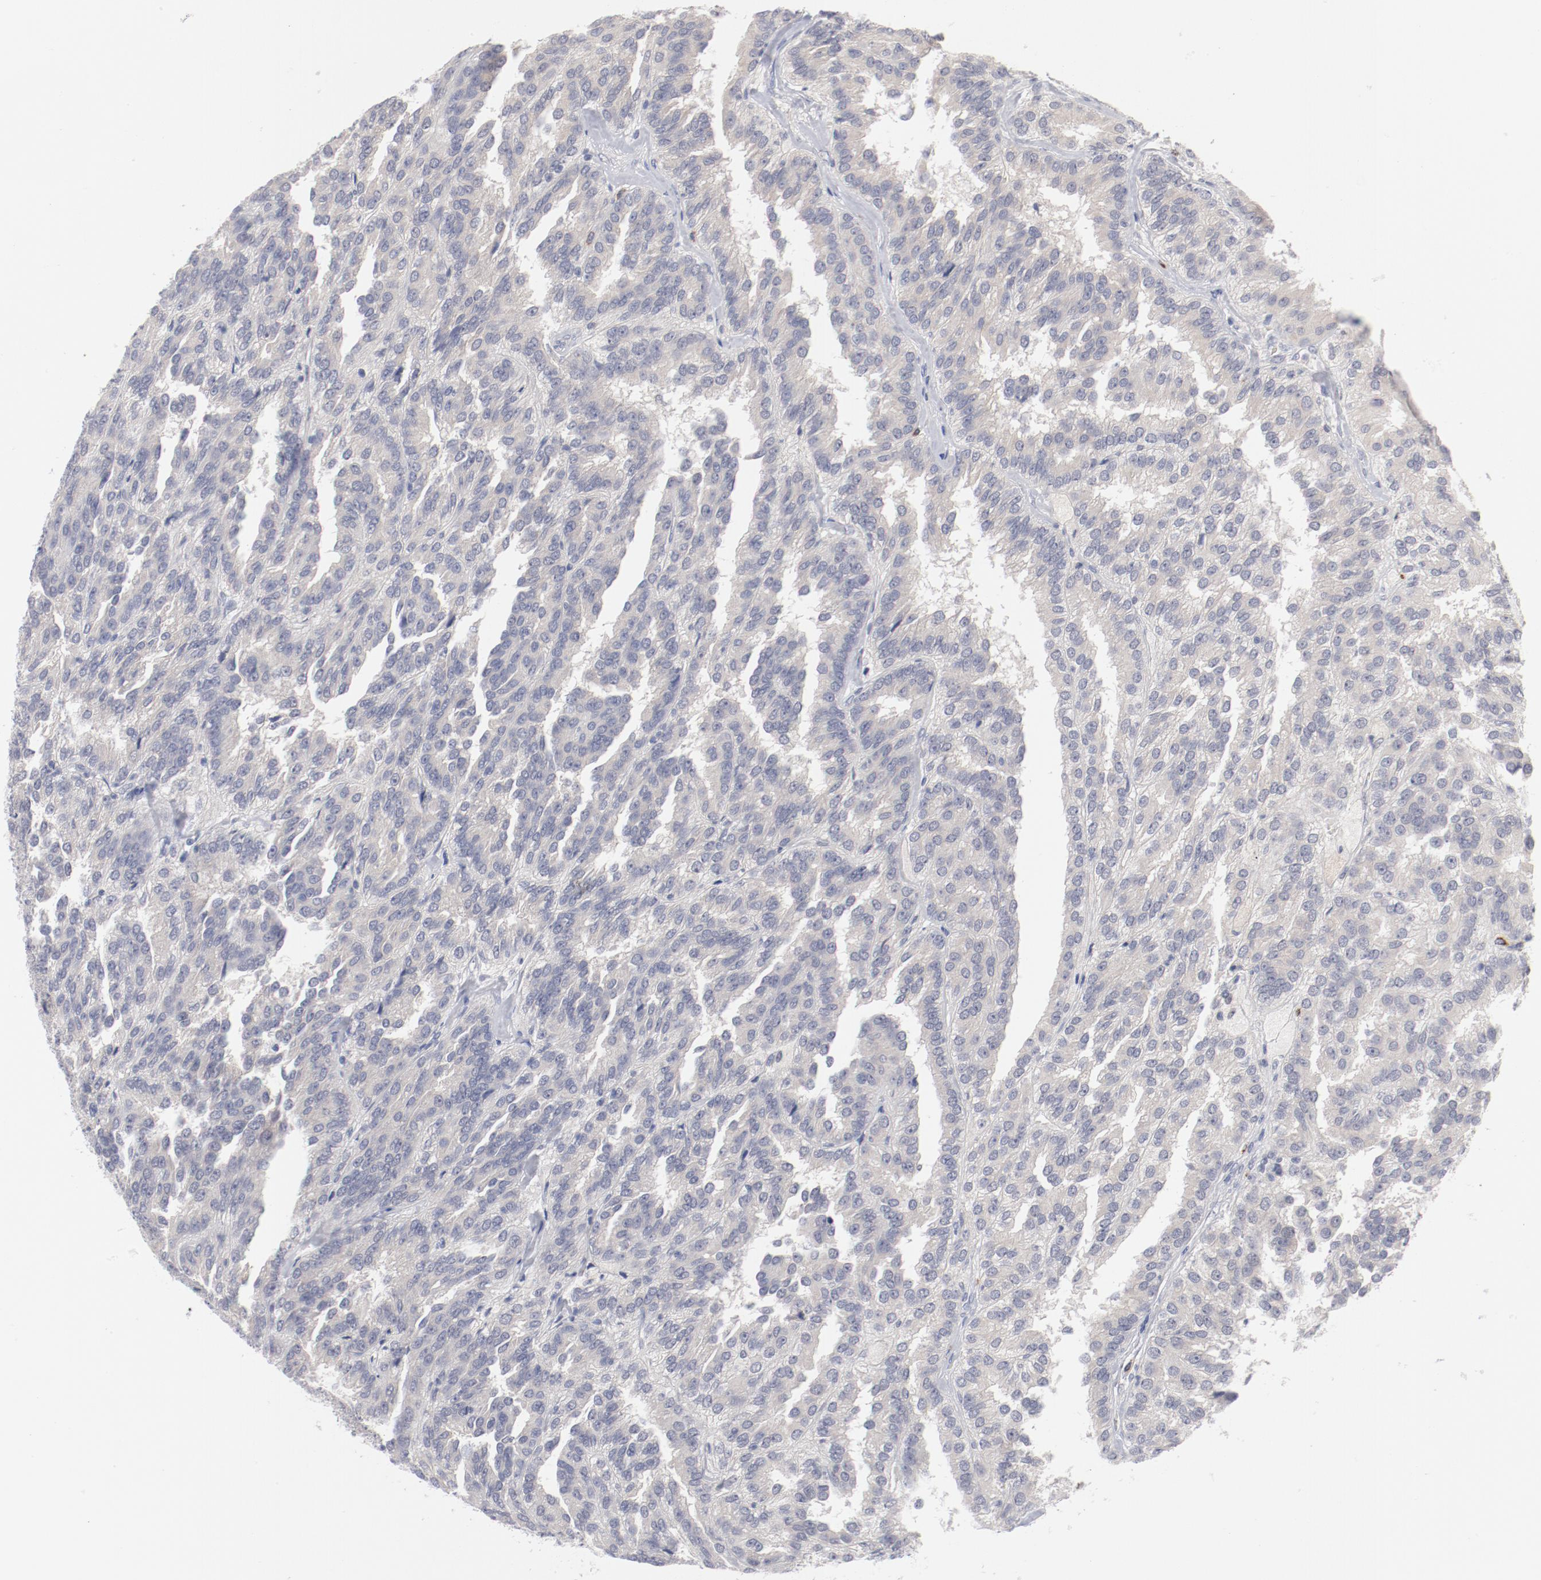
{"staining": {"intensity": "negative", "quantity": "none", "location": "none"}, "tissue": "renal cancer", "cell_type": "Tumor cells", "image_type": "cancer", "snomed": [{"axis": "morphology", "description": "Adenocarcinoma, NOS"}, {"axis": "topography", "description": "Kidney"}], "caption": "IHC photomicrograph of neoplastic tissue: renal cancer (adenocarcinoma) stained with DAB exhibits no significant protein staining in tumor cells.", "gene": "SH3BGR", "patient": {"sex": "male", "age": 46}}